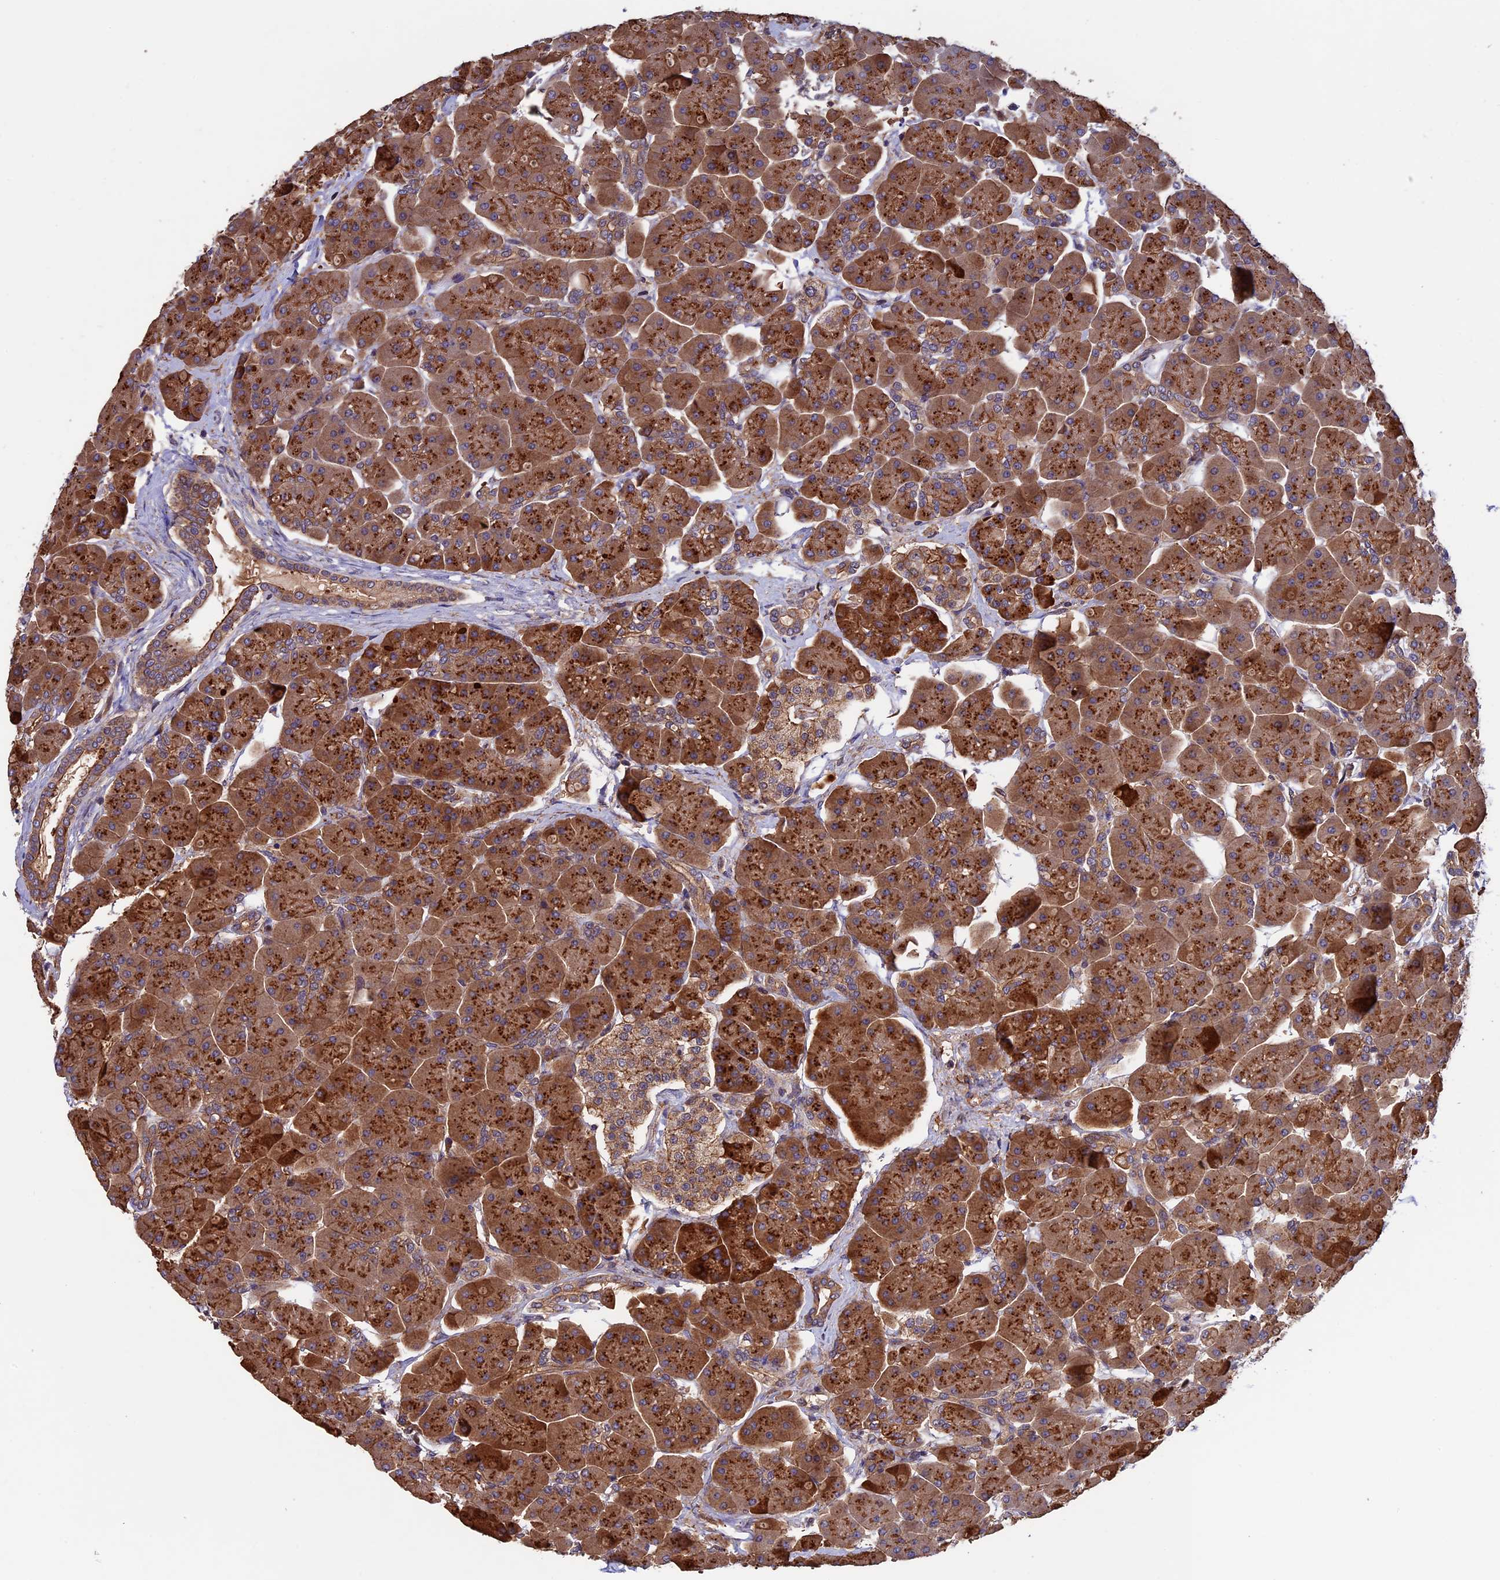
{"staining": {"intensity": "strong", "quantity": ">75%", "location": "cytoplasmic/membranous"}, "tissue": "pancreas", "cell_type": "Exocrine glandular cells", "image_type": "normal", "snomed": [{"axis": "morphology", "description": "Normal tissue, NOS"}, {"axis": "topography", "description": "Pancreas"}], "caption": "About >75% of exocrine glandular cells in benign pancreas display strong cytoplasmic/membranous protein staining as visualized by brown immunohistochemical staining.", "gene": "SLC9A5", "patient": {"sex": "male", "age": 66}}